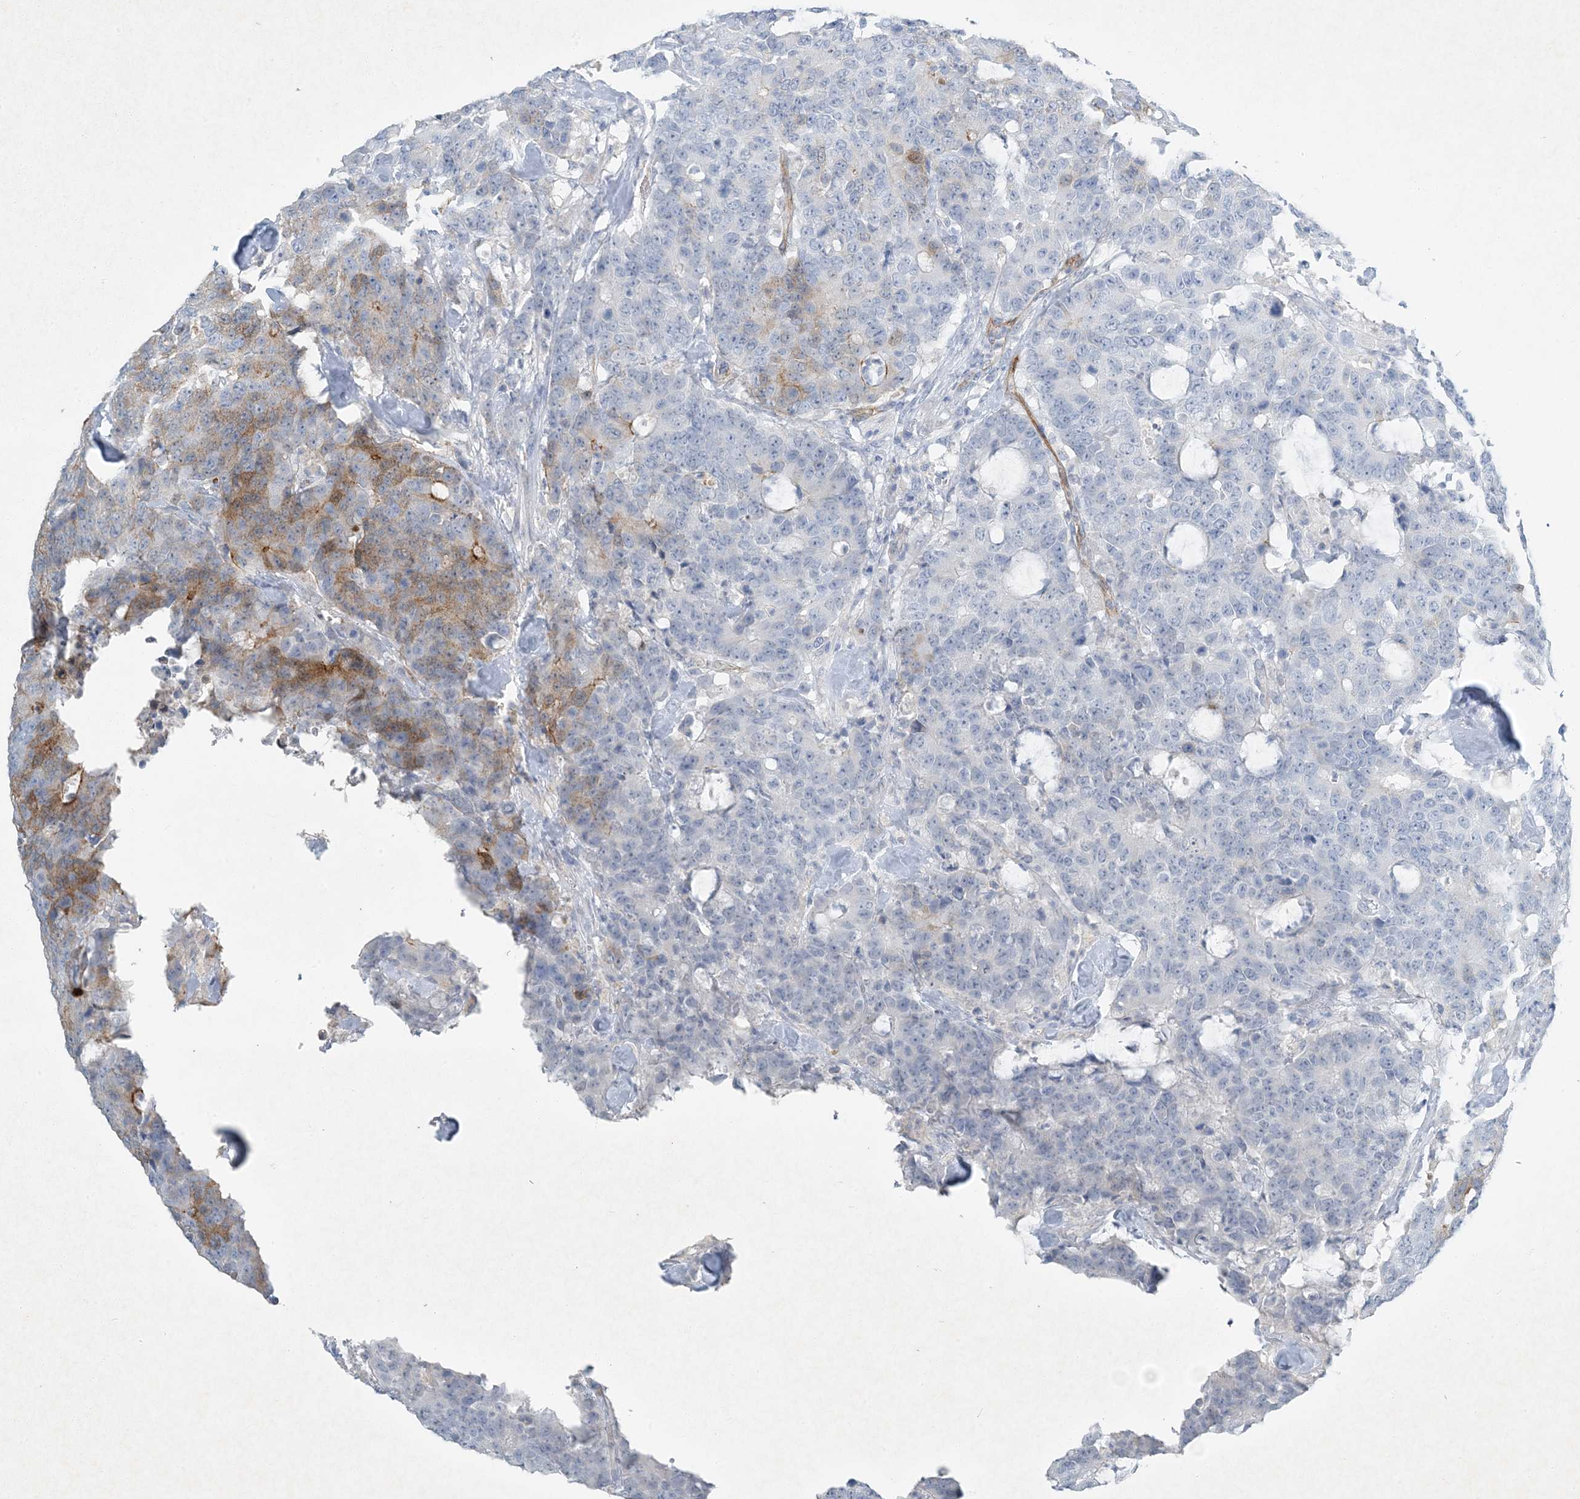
{"staining": {"intensity": "moderate", "quantity": "<25%", "location": "cytoplasmic/membranous"}, "tissue": "colorectal cancer", "cell_type": "Tumor cells", "image_type": "cancer", "snomed": [{"axis": "morphology", "description": "Adenocarcinoma, NOS"}, {"axis": "topography", "description": "Colon"}], "caption": "Colorectal cancer stained with DAB immunohistochemistry reveals low levels of moderate cytoplasmic/membranous staining in approximately <25% of tumor cells. The protein of interest is stained brown, and the nuclei are stained in blue (DAB IHC with brightfield microscopy, high magnification).", "gene": "PGM5", "patient": {"sex": "female", "age": 86}}